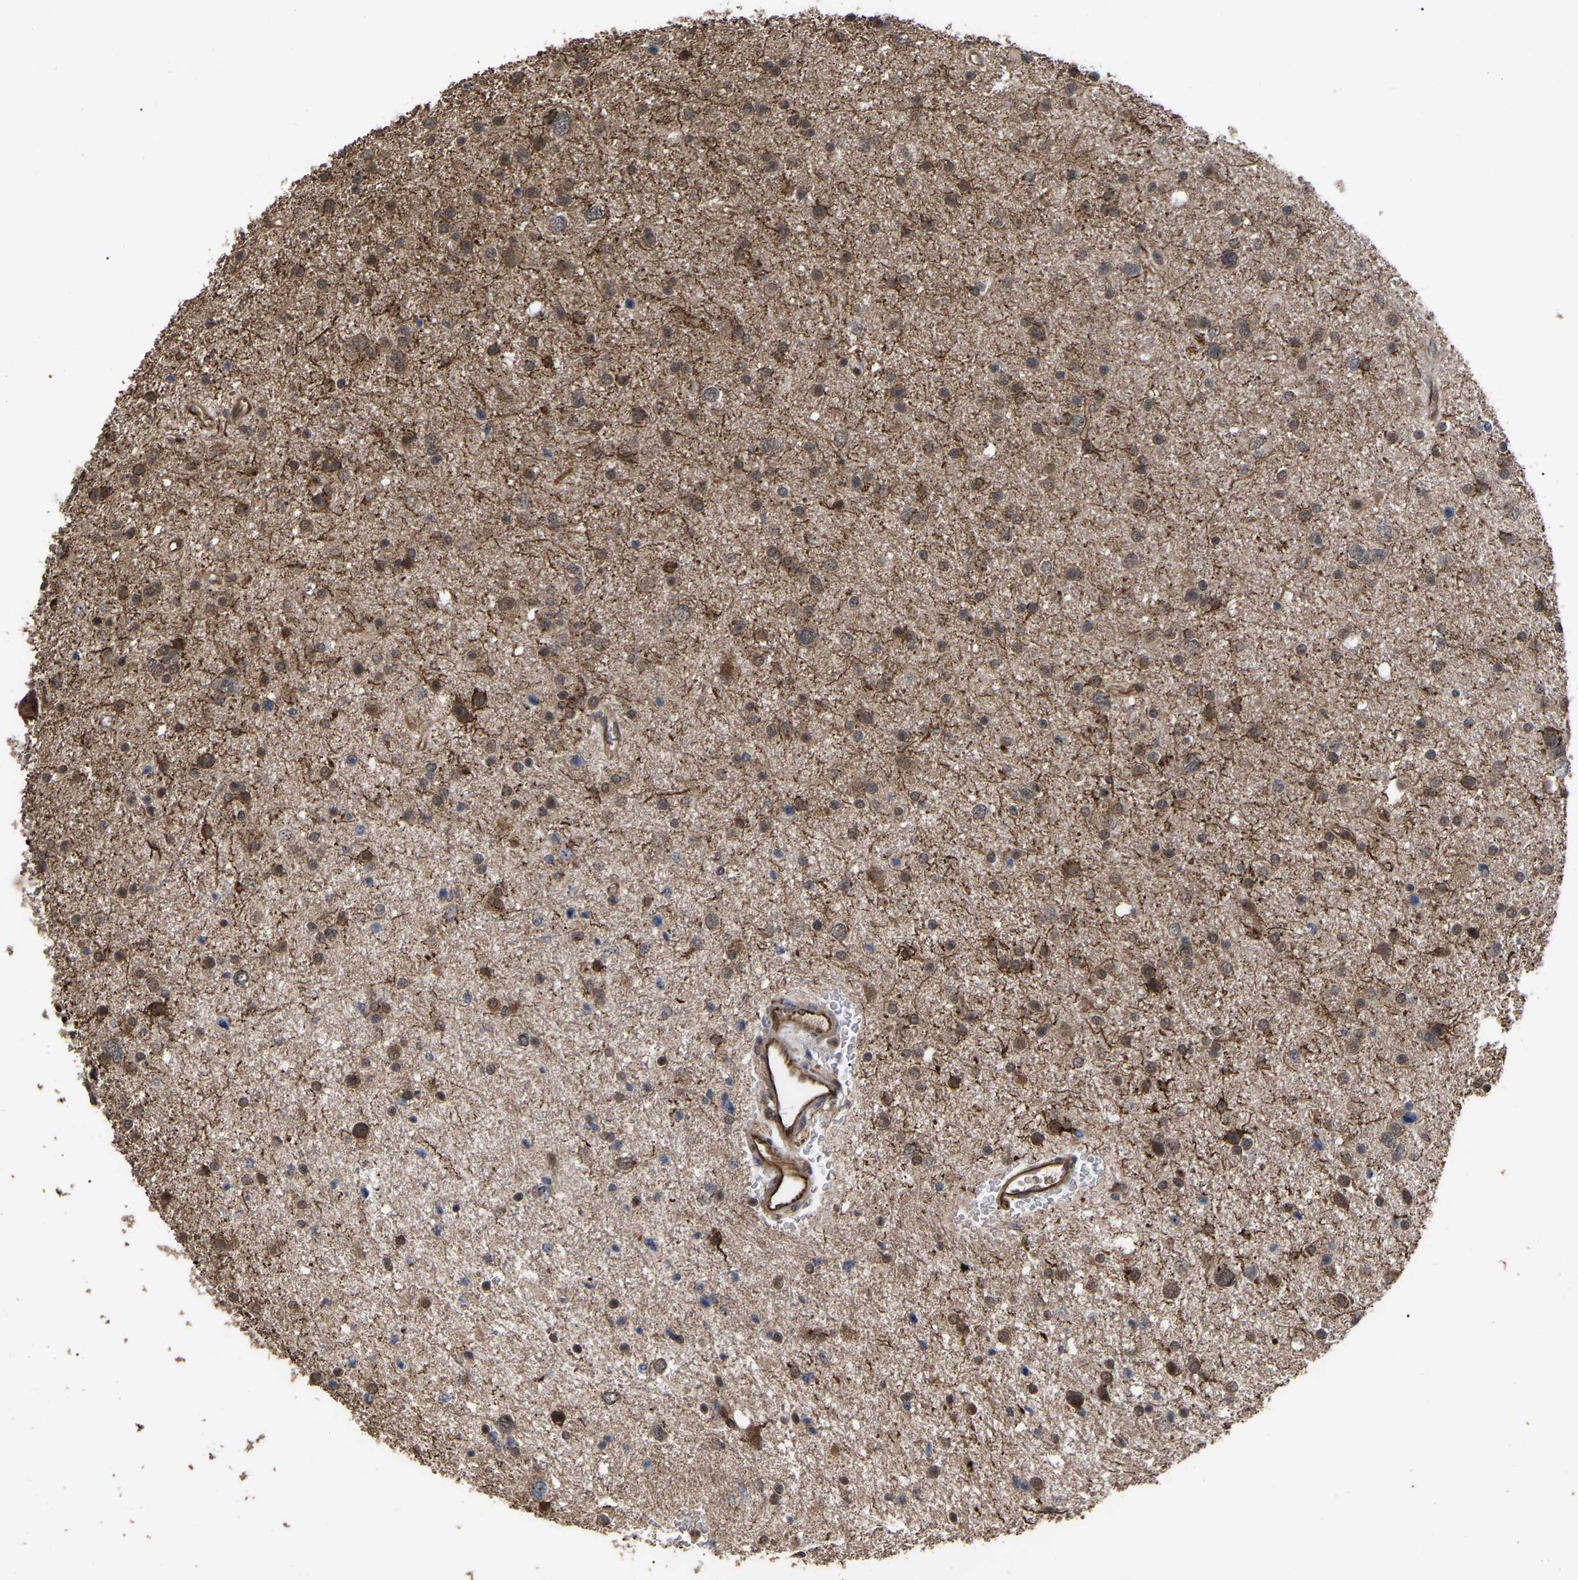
{"staining": {"intensity": "moderate", "quantity": ">75%", "location": "cytoplasmic/membranous"}, "tissue": "glioma", "cell_type": "Tumor cells", "image_type": "cancer", "snomed": [{"axis": "morphology", "description": "Glioma, malignant, Low grade"}, {"axis": "topography", "description": "Brain"}], "caption": "IHC micrograph of human glioma stained for a protein (brown), which exhibits medium levels of moderate cytoplasmic/membranous positivity in about >75% of tumor cells.", "gene": "FAM161B", "patient": {"sex": "female", "age": 37}}